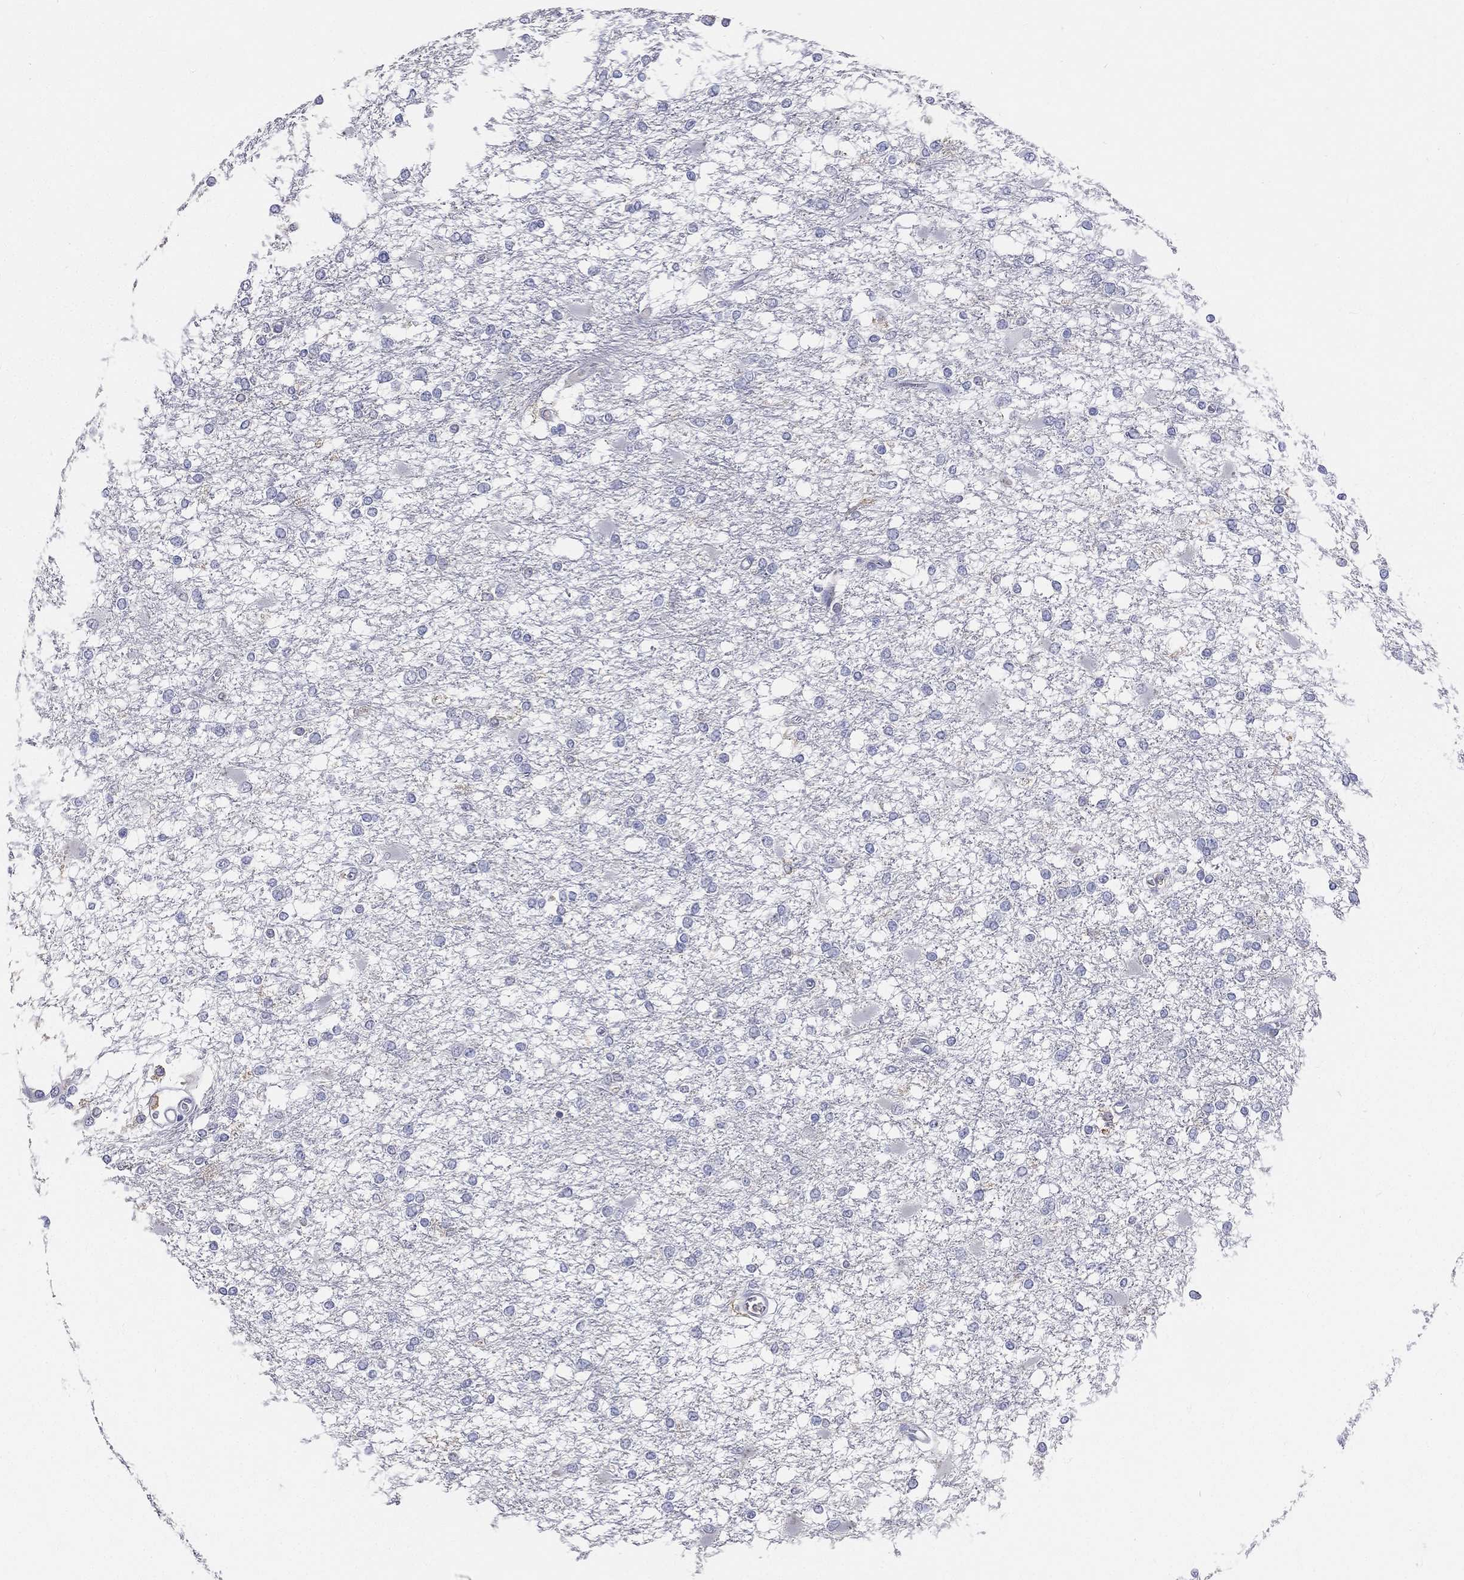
{"staining": {"intensity": "negative", "quantity": "none", "location": "none"}, "tissue": "glioma", "cell_type": "Tumor cells", "image_type": "cancer", "snomed": [{"axis": "morphology", "description": "Glioma, malignant, High grade"}, {"axis": "topography", "description": "Cerebral cortex"}], "caption": "A photomicrograph of glioma stained for a protein demonstrates no brown staining in tumor cells. (Stains: DAB immunohistochemistry (IHC) with hematoxylin counter stain, Microscopy: brightfield microscopy at high magnification).", "gene": "CD33", "patient": {"sex": "male", "age": 79}}